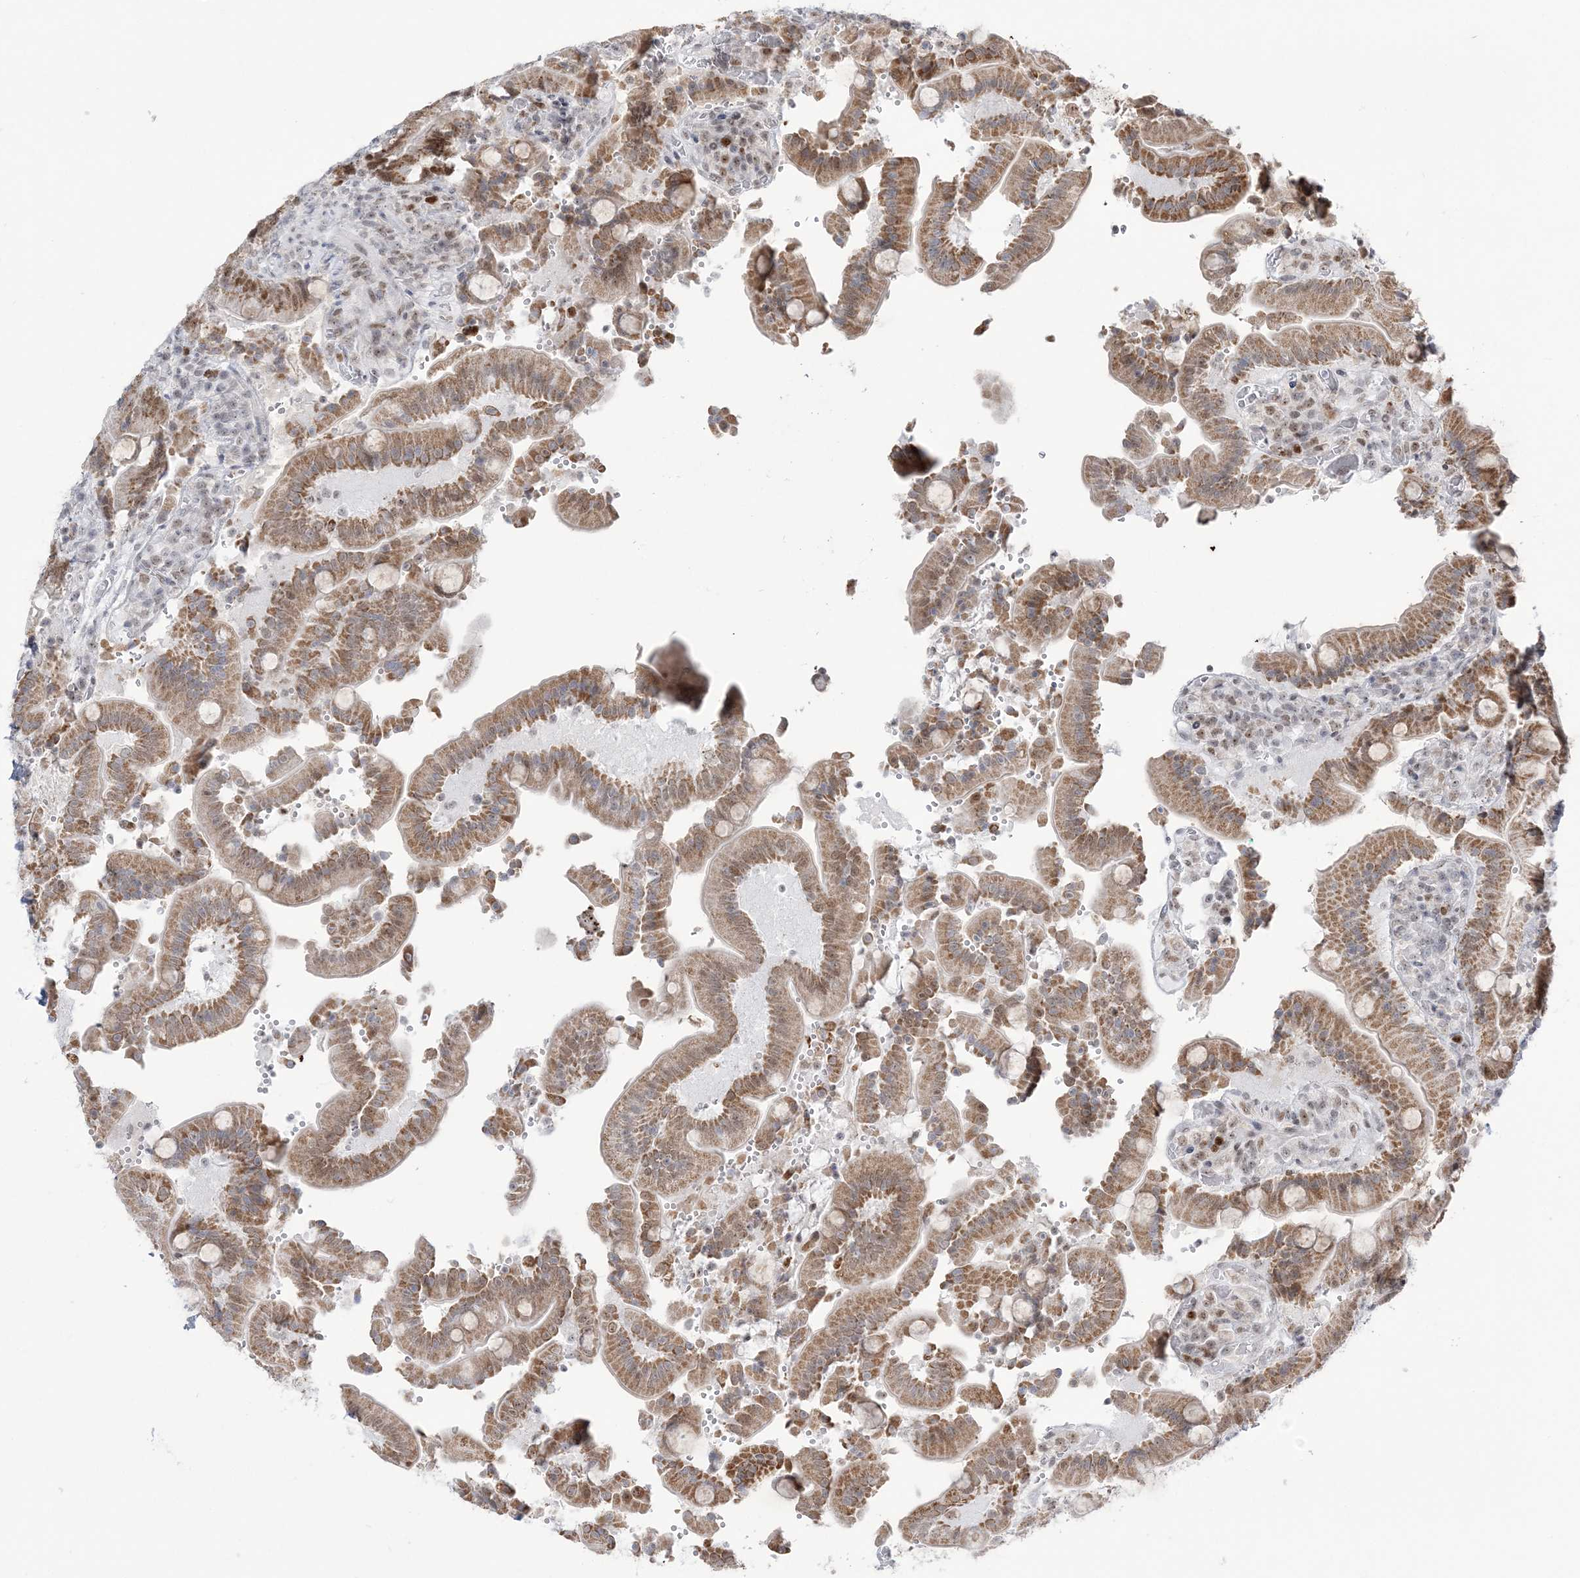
{"staining": {"intensity": "moderate", "quantity": ">75%", "location": "cytoplasmic/membranous,nuclear"}, "tissue": "duodenum", "cell_type": "Glandular cells", "image_type": "normal", "snomed": [{"axis": "morphology", "description": "Normal tissue, NOS"}, {"axis": "topography", "description": "Duodenum"}], "caption": "Immunohistochemistry (IHC) photomicrograph of unremarkable human duodenum stained for a protein (brown), which demonstrates medium levels of moderate cytoplasmic/membranous,nuclear expression in about >75% of glandular cells.", "gene": "DDX21", "patient": {"sex": "female", "age": 62}}